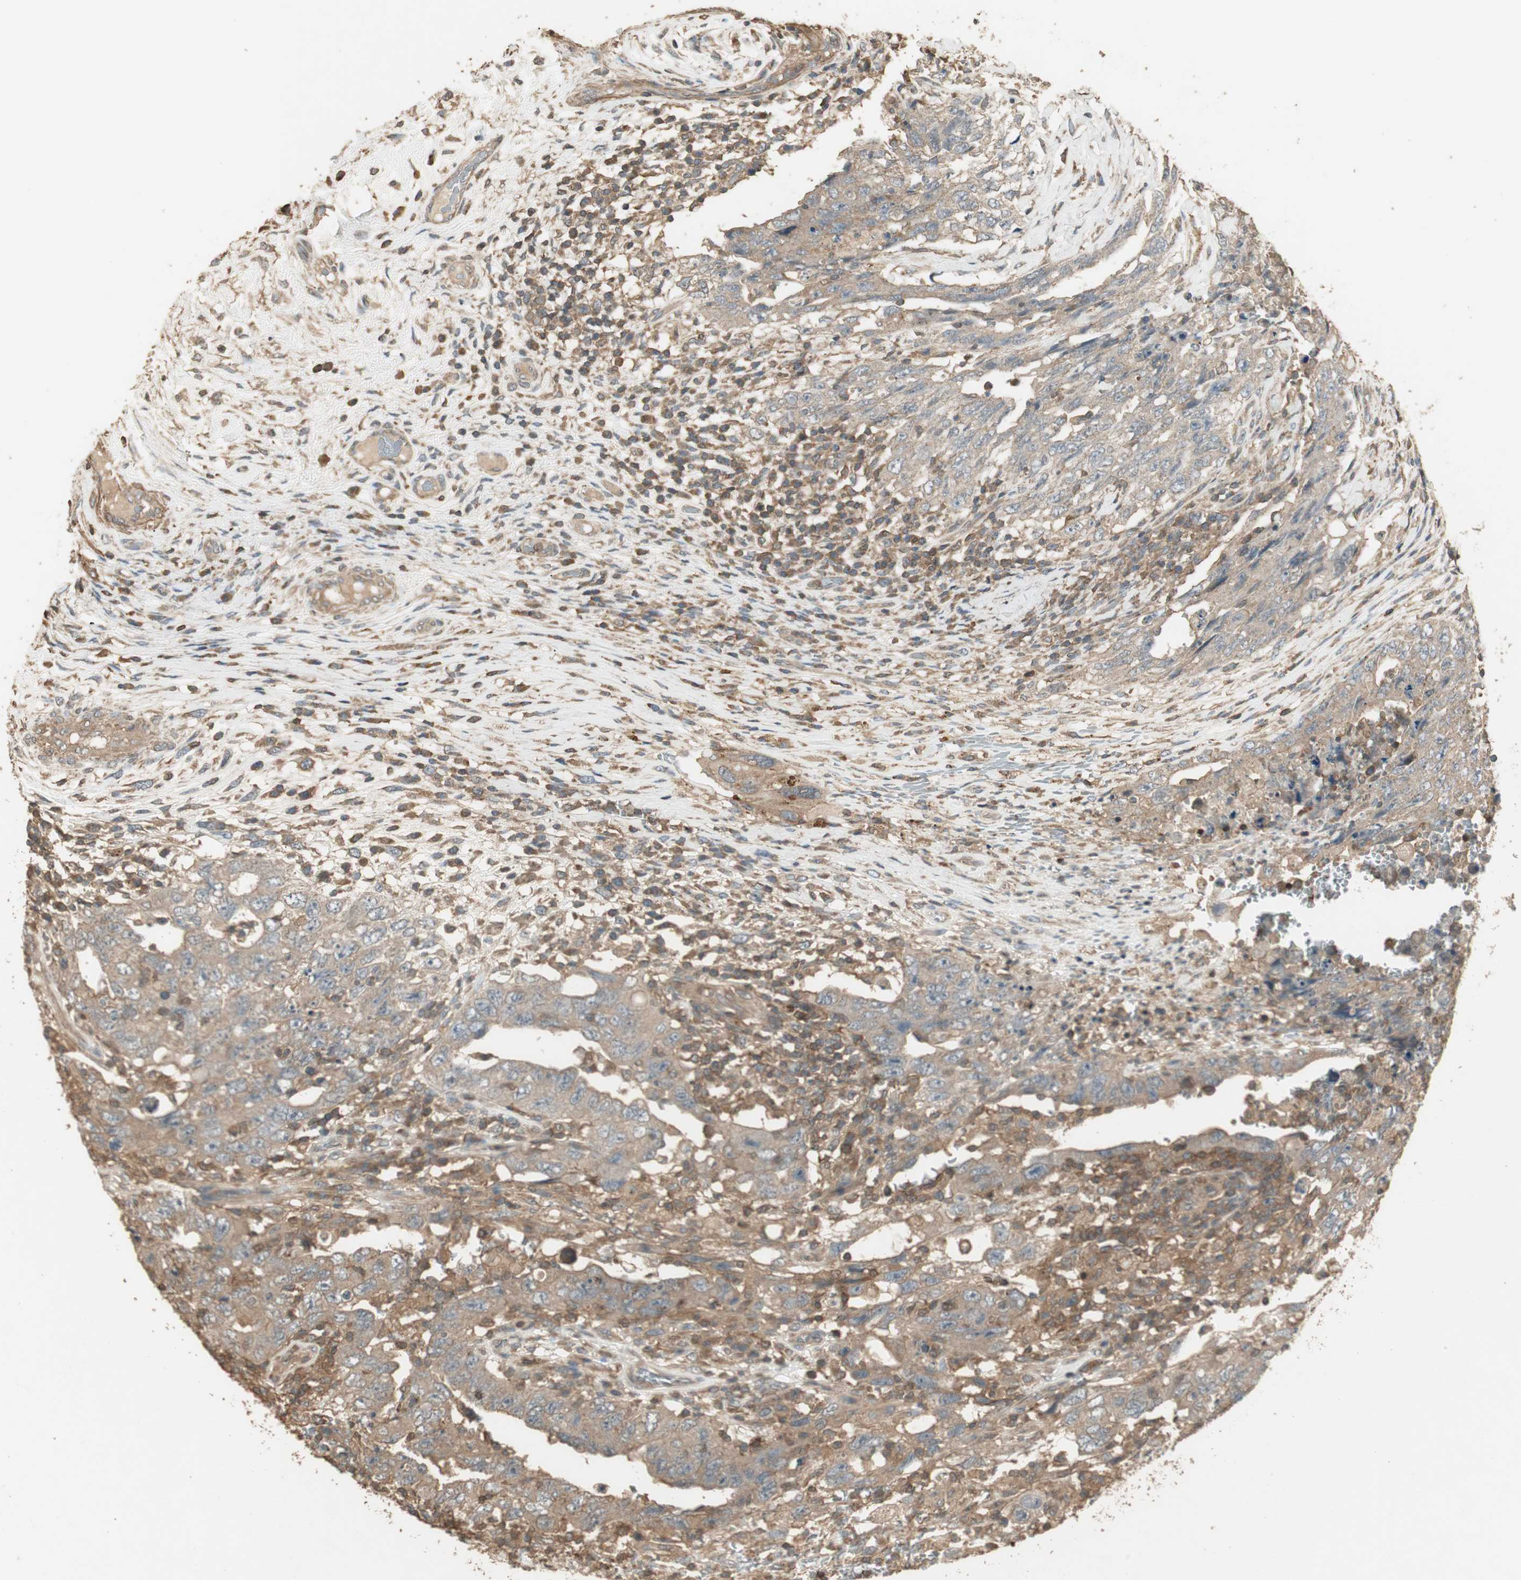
{"staining": {"intensity": "moderate", "quantity": "25%-75%", "location": "cytoplasmic/membranous"}, "tissue": "testis cancer", "cell_type": "Tumor cells", "image_type": "cancer", "snomed": [{"axis": "morphology", "description": "Carcinoma, Embryonal, NOS"}, {"axis": "topography", "description": "Testis"}], "caption": "Testis cancer was stained to show a protein in brown. There is medium levels of moderate cytoplasmic/membranous positivity in about 25%-75% of tumor cells. (Brightfield microscopy of DAB IHC at high magnification).", "gene": "USP2", "patient": {"sex": "male", "age": 26}}